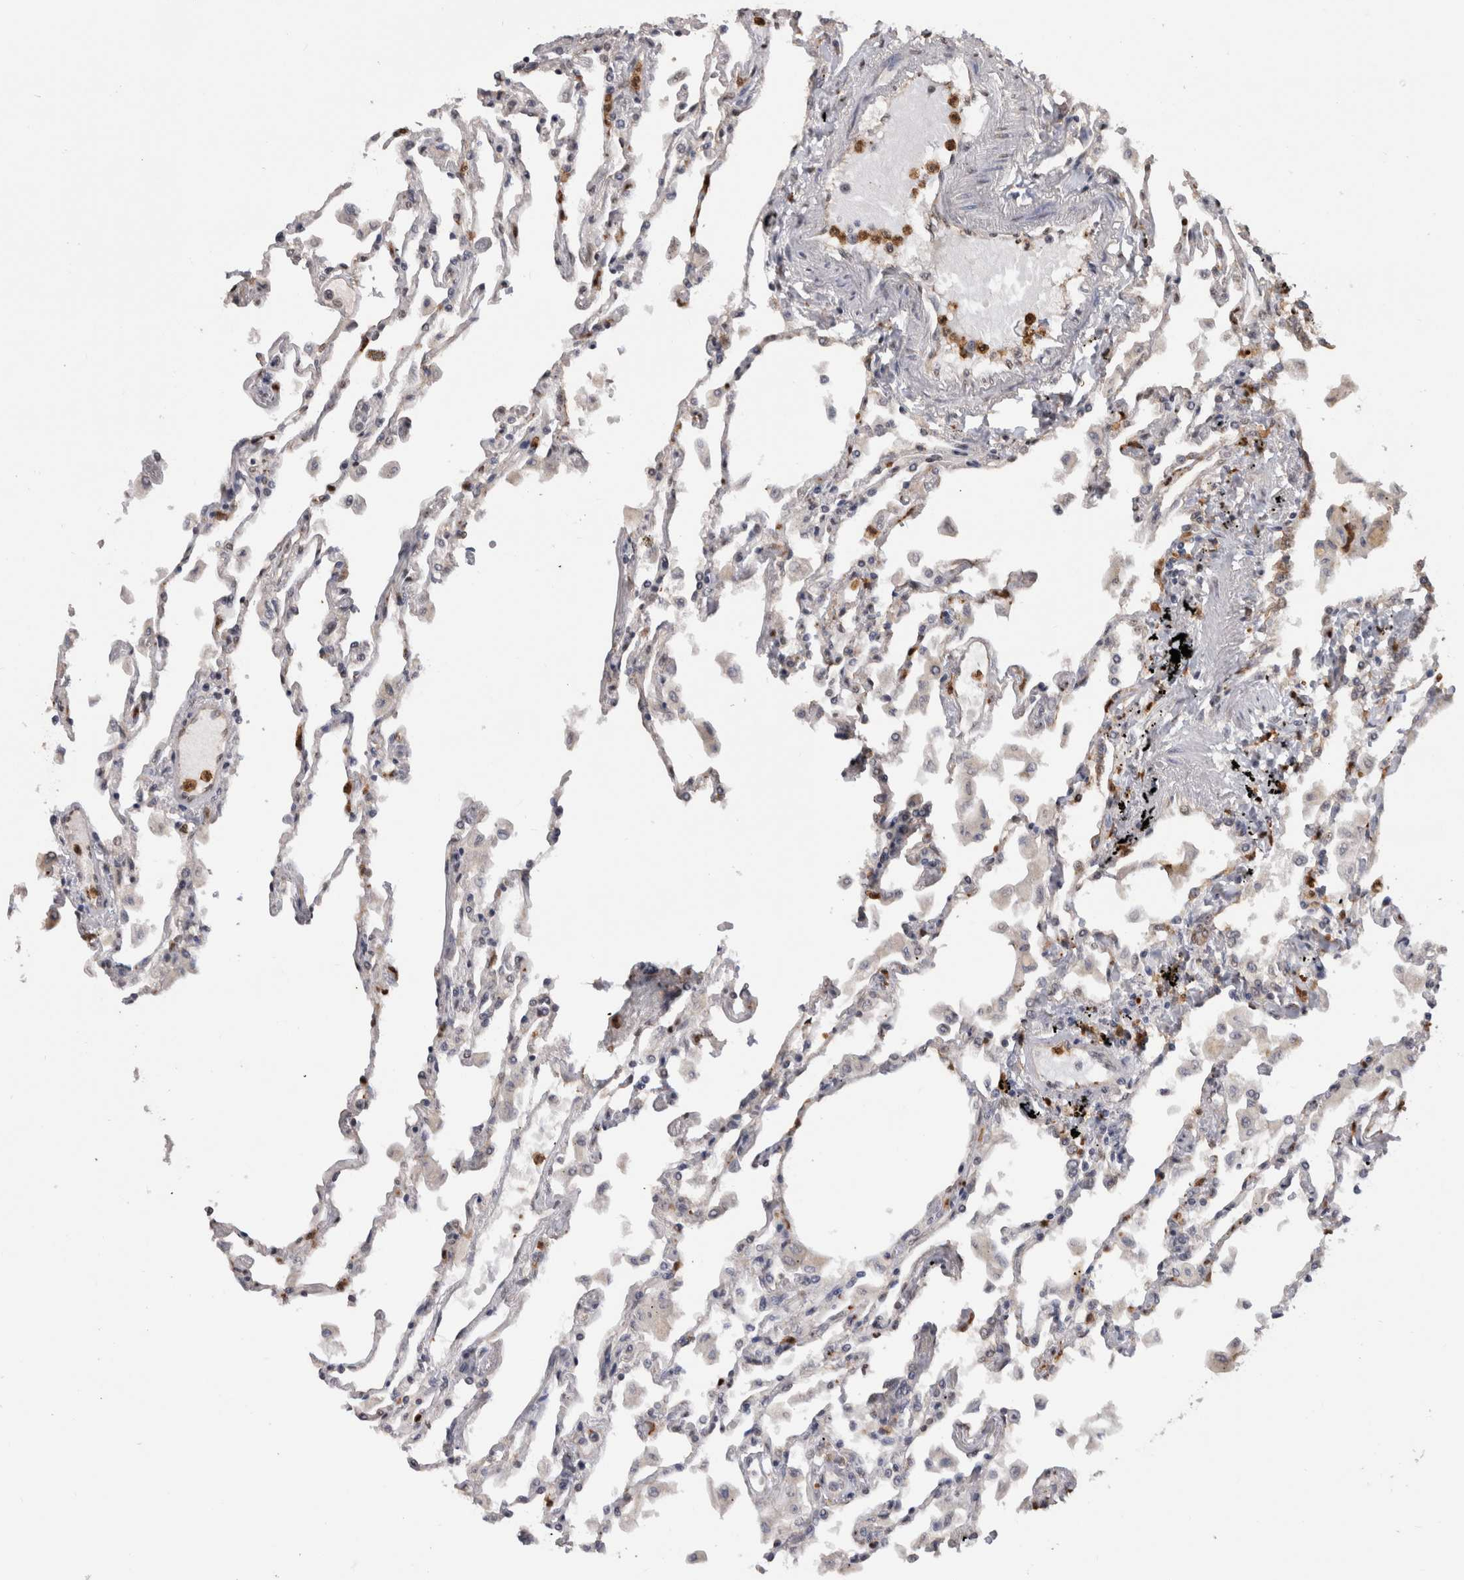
{"staining": {"intensity": "weak", "quantity": "<25%", "location": "cytoplasmic/membranous,nuclear"}, "tissue": "lung", "cell_type": "Alveolar cells", "image_type": "normal", "snomed": [{"axis": "morphology", "description": "Normal tissue, NOS"}, {"axis": "topography", "description": "Bronchus"}, {"axis": "topography", "description": "Lung"}], "caption": "Immunohistochemistry photomicrograph of benign lung stained for a protein (brown), which displays no expression in alveolar cells.", "gene": "PAK4", "patient": {"sex": "female", "age": 49}}